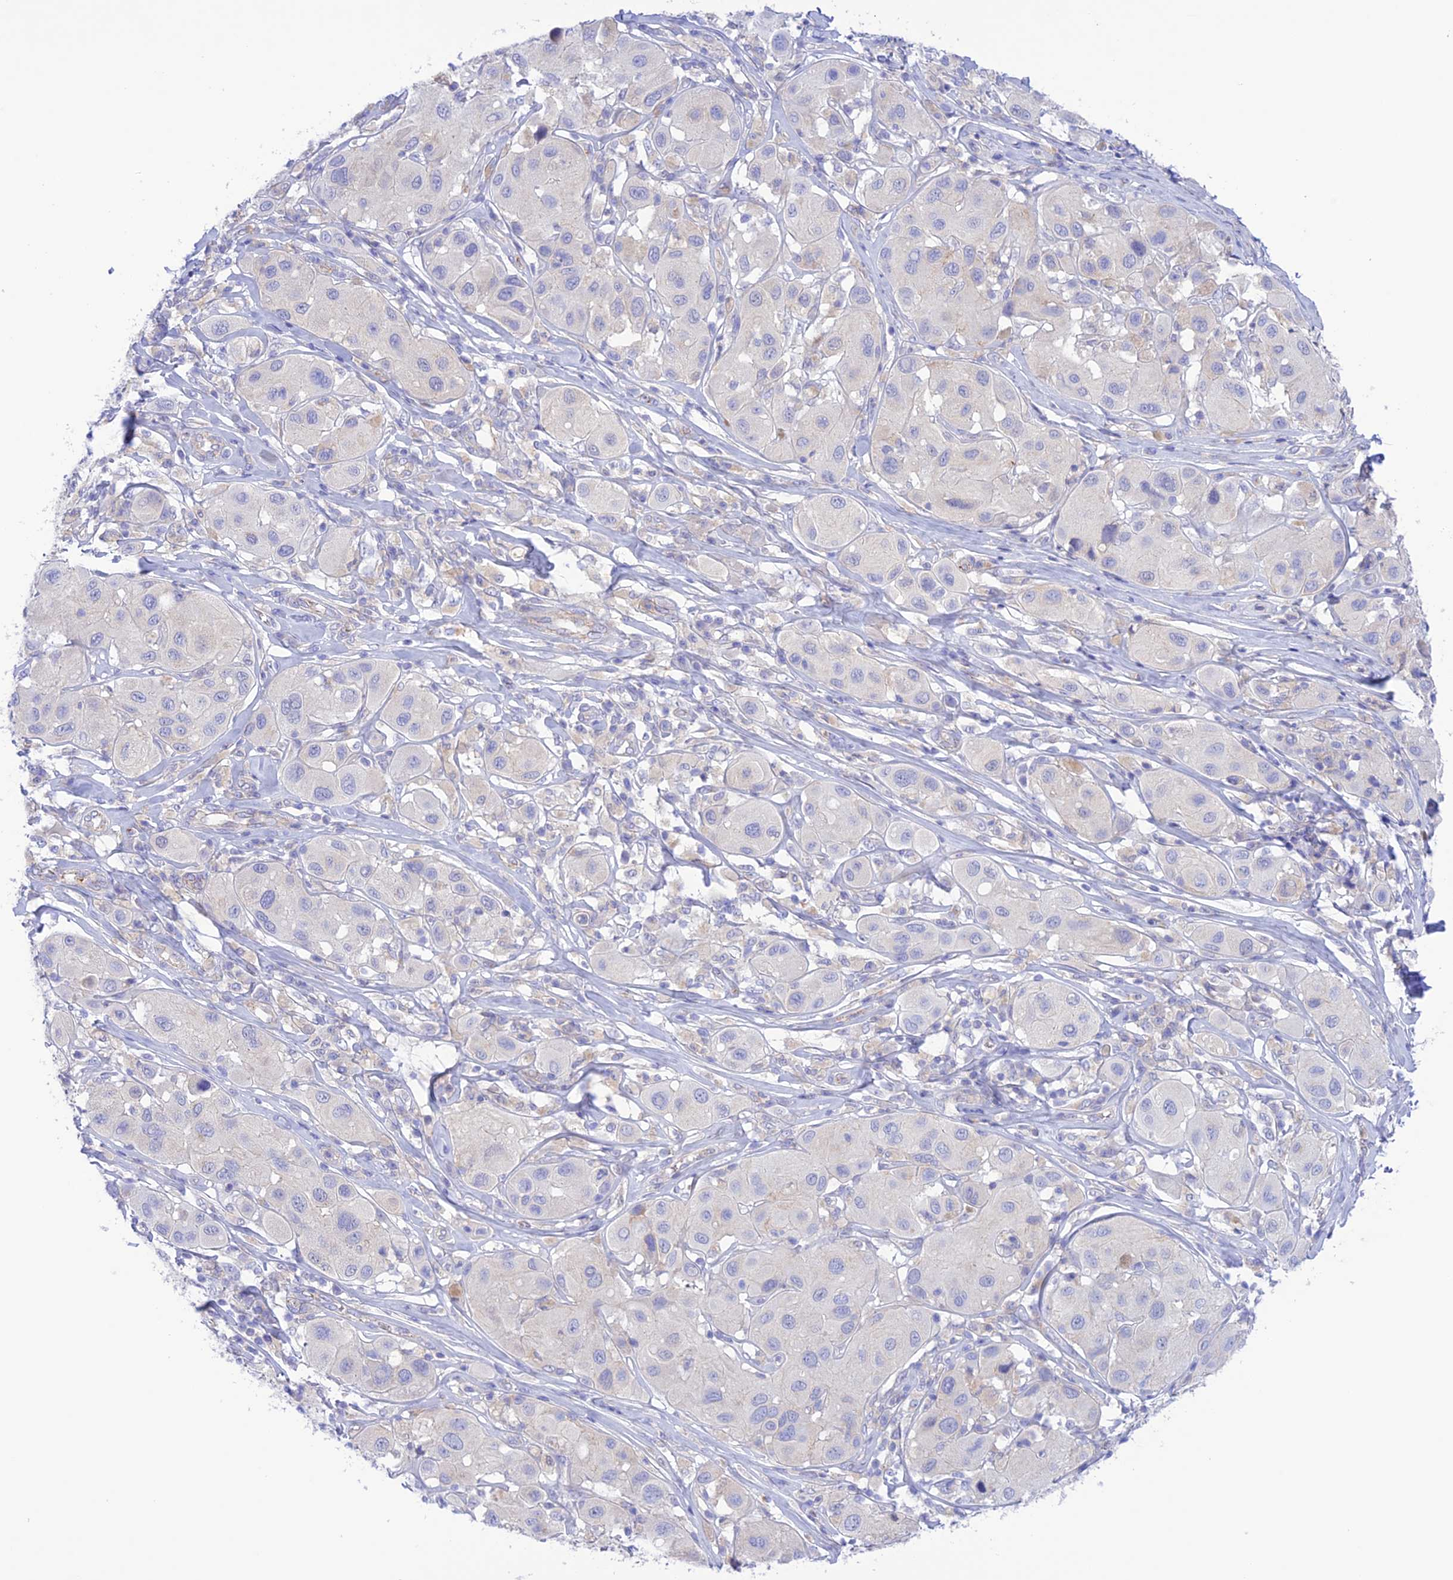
{"staining": {"intensity": "negative", "quantity": "none", "location": "none"}, "tissue": "melanoma", "cell_type": "Tumor cells", "image_type": "cancer", "snomed": [{"axis": "morphology", "description": "Malignant melanoma, Metastatic site"}, {"axis": "topography", "description": "Skin"}], "caption": "This is a photomicrograph of IHC staining of malignant melanoma (metastatic site), which shows no staining in tumor cells.", "gene": "CHSY3", "patient": {"sex": "male", "age": 41}}